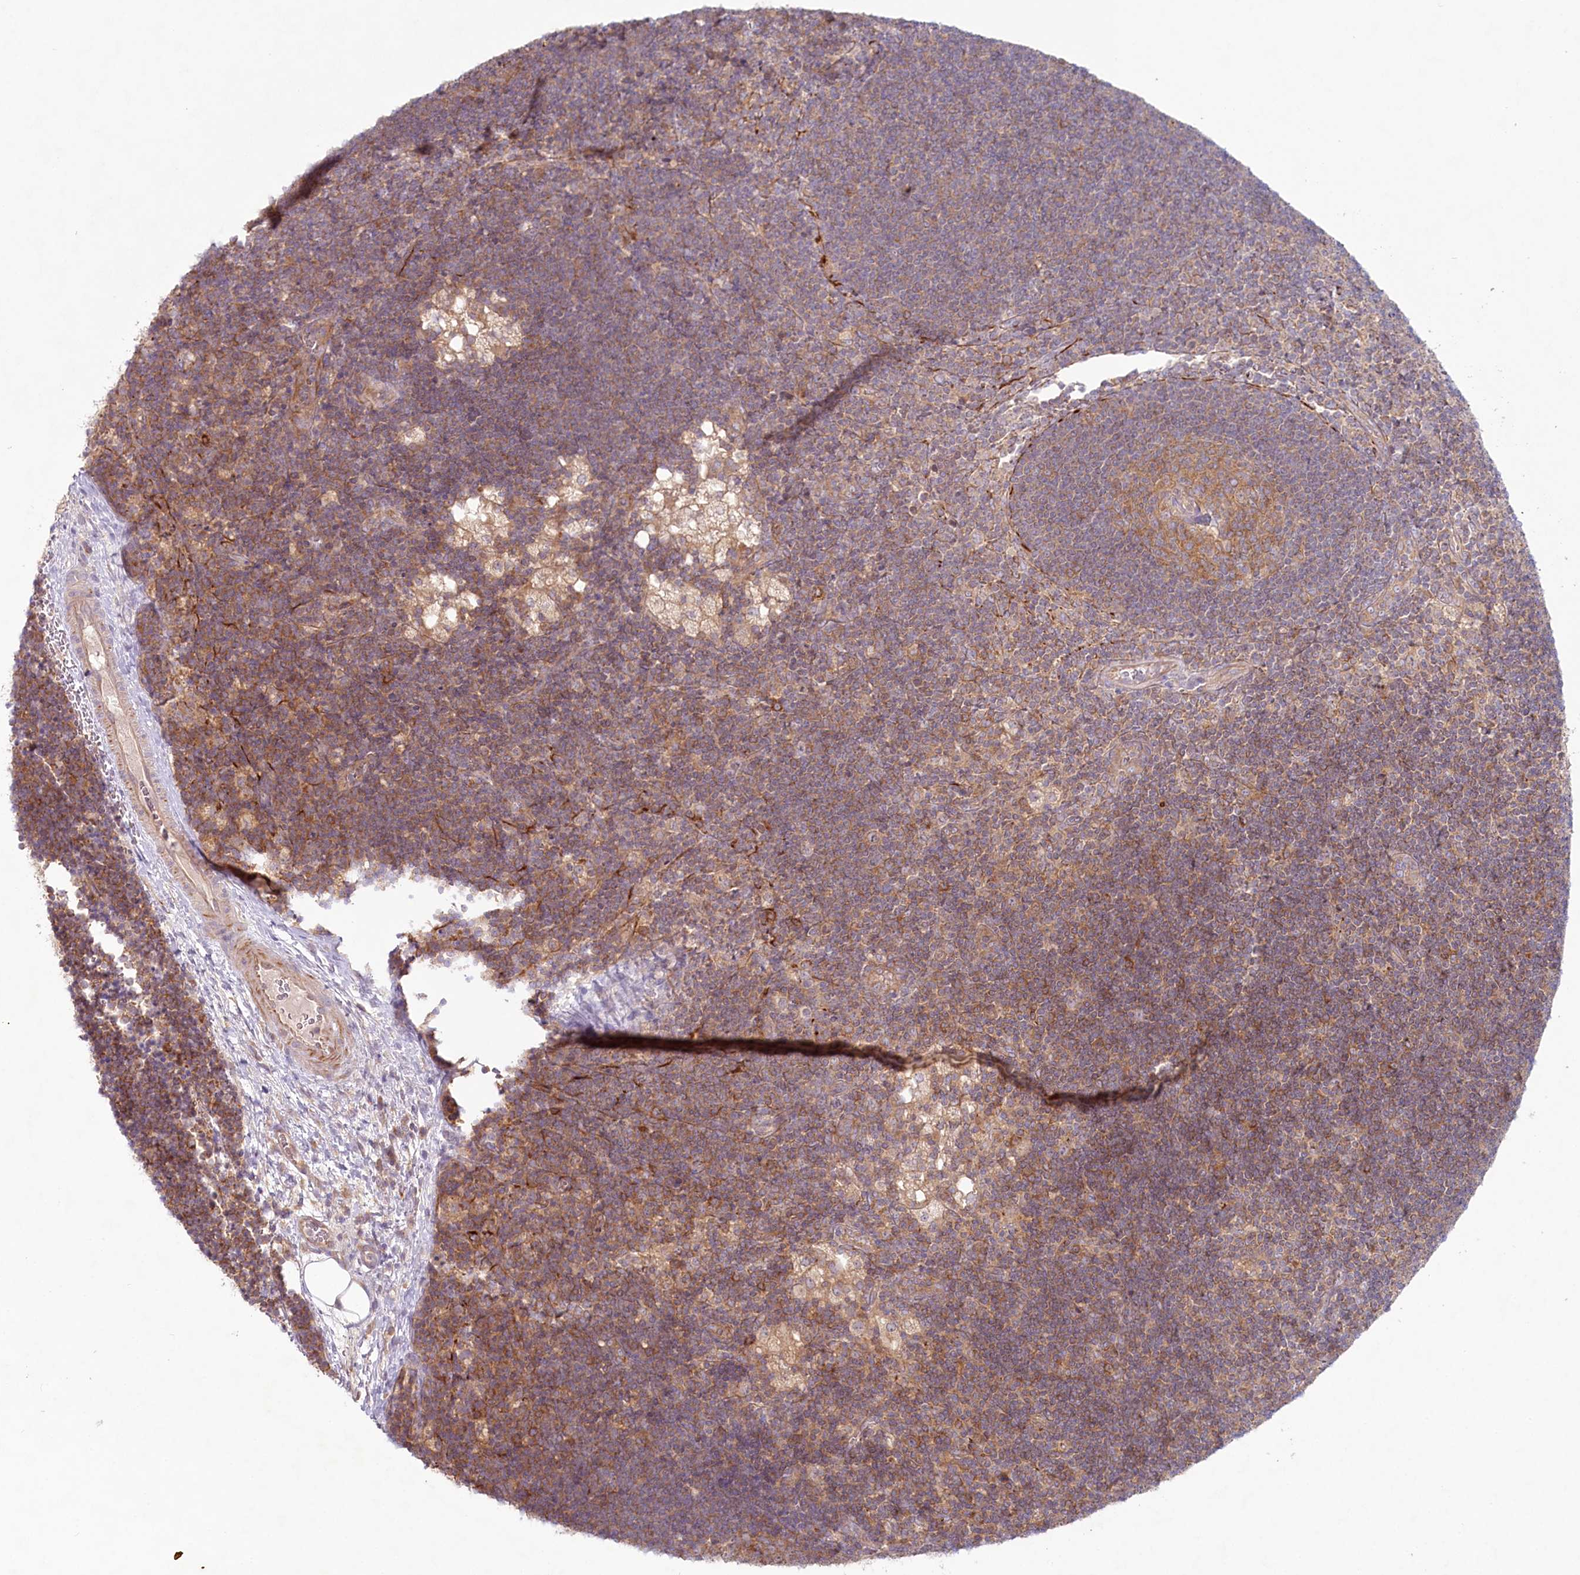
{"staining": {"intensity": "moderate", "quantity": ">75%", "location": "cytoplasmic/membranous"}, "tissue": "lymph node", "cell_type": "Germinal center cells", "image_type": "normal", "snomed": [{"axis": "morphology", "description": "Normal tissue, NOS"}, {"axis": "topography", "description": "Lymph node"}], "caption": "This histopathology image exhibits immunohistochemistry staining of normal lymph node, with medium moderate cytoplasmic/membranous staining in approximately >75% of germinal center cells.", "gene": "TNIP1", "patient": {"sex": "male", "age": 24}}